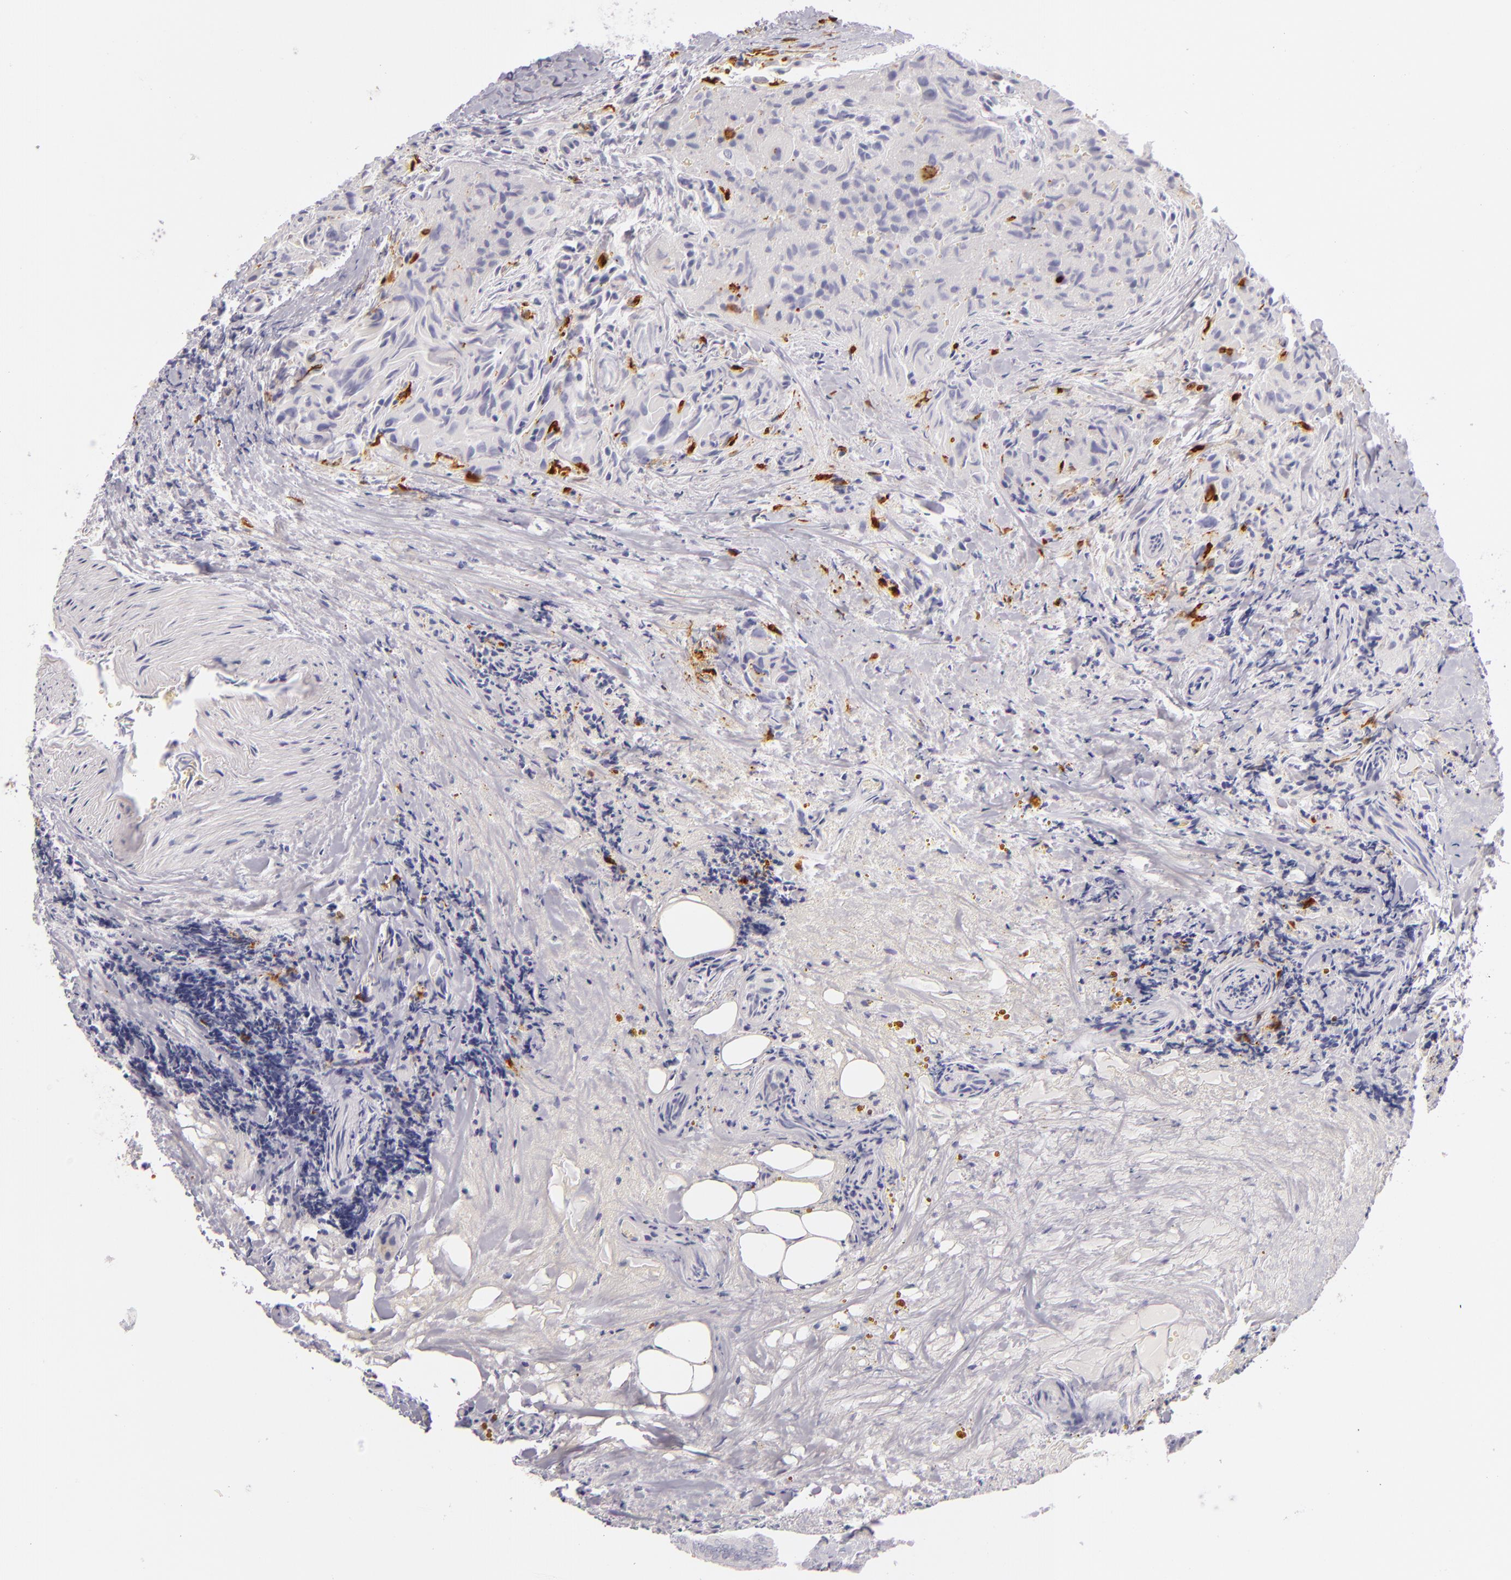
{"staining": {"intensity": "negative", "quantity": "none", "location": "none"}, "tissue": "thyroid cancer", "cell_type": "Tumor cells", "image_type": "cancer", "snomed": [{"axis": "morphology", "description": "Papillary adenocarcinoma, NOS"}, {"axis": "topography", "description": "Thyroid gland"}], "caption": "Immunohistochemistry (IHC) image of human papillary adenocarcinoma (thyroid) stained for a protein (brown), which displays no staining in tumor cells.", "gene": "CD207", "patient": {"sex": "female", "age": 71}}